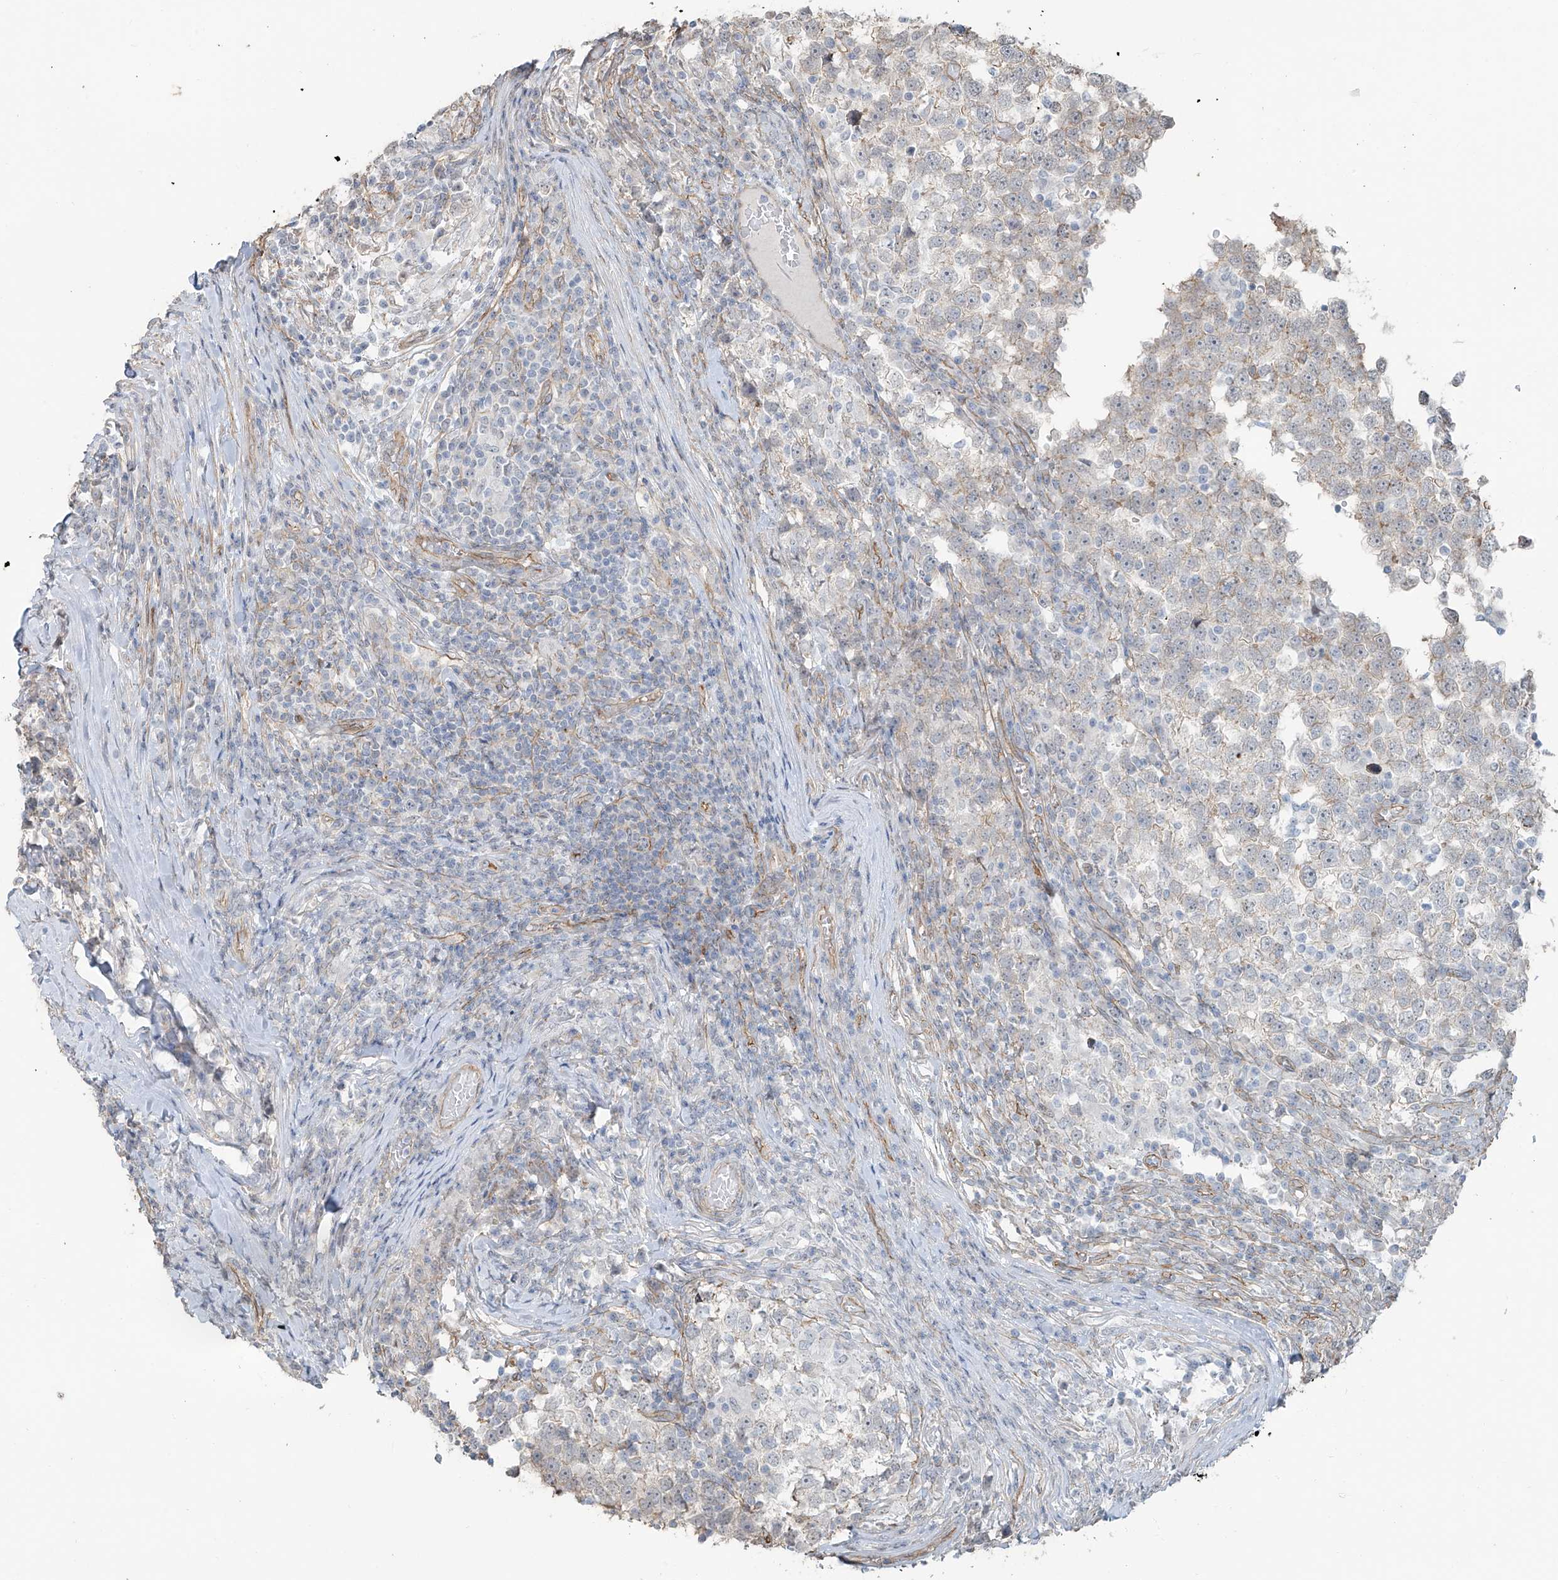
{"staining": {"intensity": "negative", "quantity": "none", "location": "none"}, "tissue": "testis cancer", "cell_type": "Tumor cells", "image_type": "cancer", "snomed": [{"axis": "morphology", "description": "Seminoma, NOS"}, {"axis": "topography", "description": "Testis"}], "caption": "Immunohistochemical staining of testis cancer (seminoma) reveals no significant expression in tumor cells.", "gene": "TUBE1", "patient": {"sex": "male", "age": 65}}